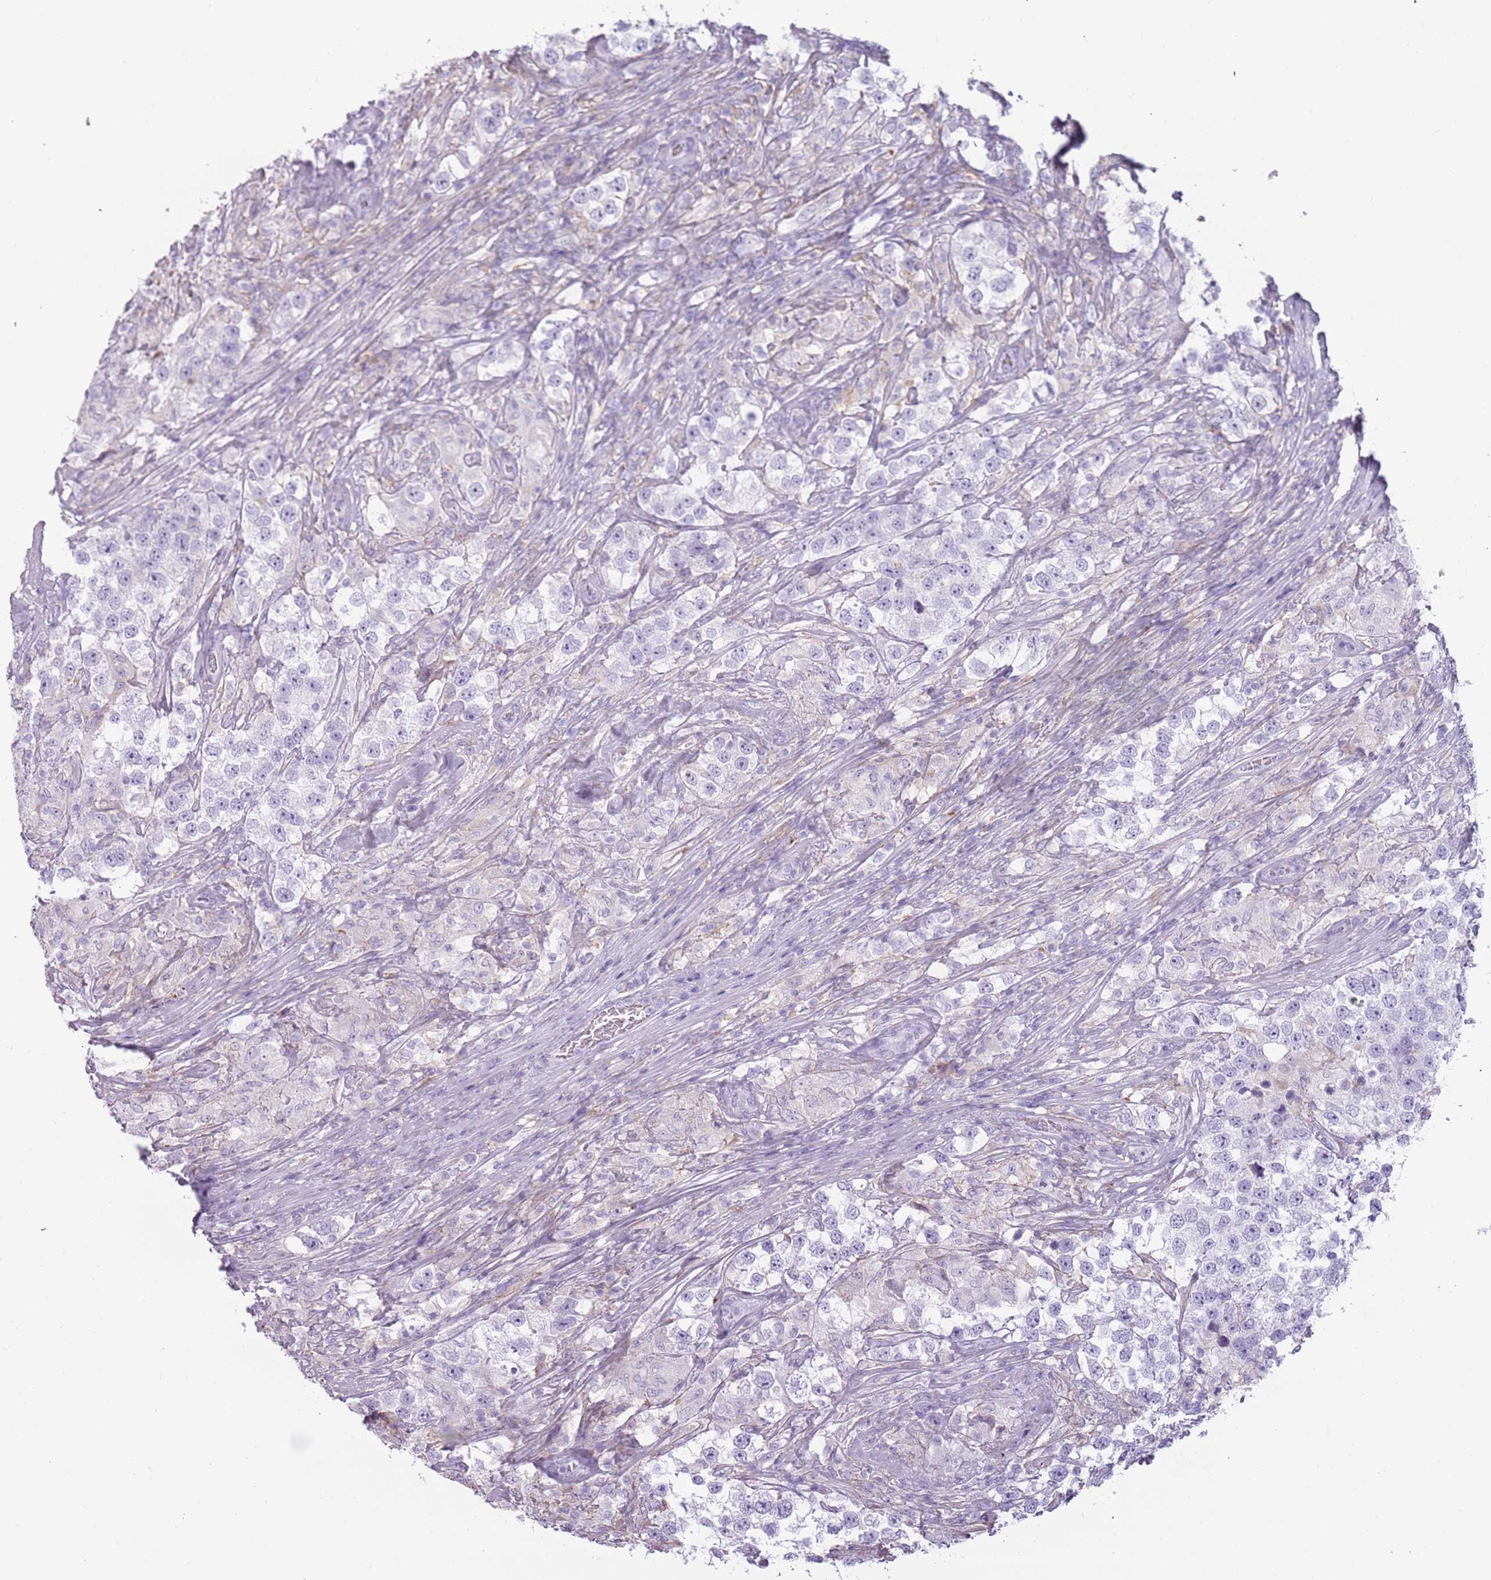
{"staining": {"intensity": "negative", "quantity": "none", "location": "none"}, "tissue": "testis cancer", "cell_type": "Tumor cells", "image_type": "cancer", "snomed": [{"axis": "morphology", "description": "Seminoma, NOS"}, {"axis": "topography", "description": "Testis"}], "caption": "The histopathology image demonstrates no significant positivity in tumor cells of seminoma (testis).", "gene": "COLEC12", "patient": {"sex": "male", "age": 46}}